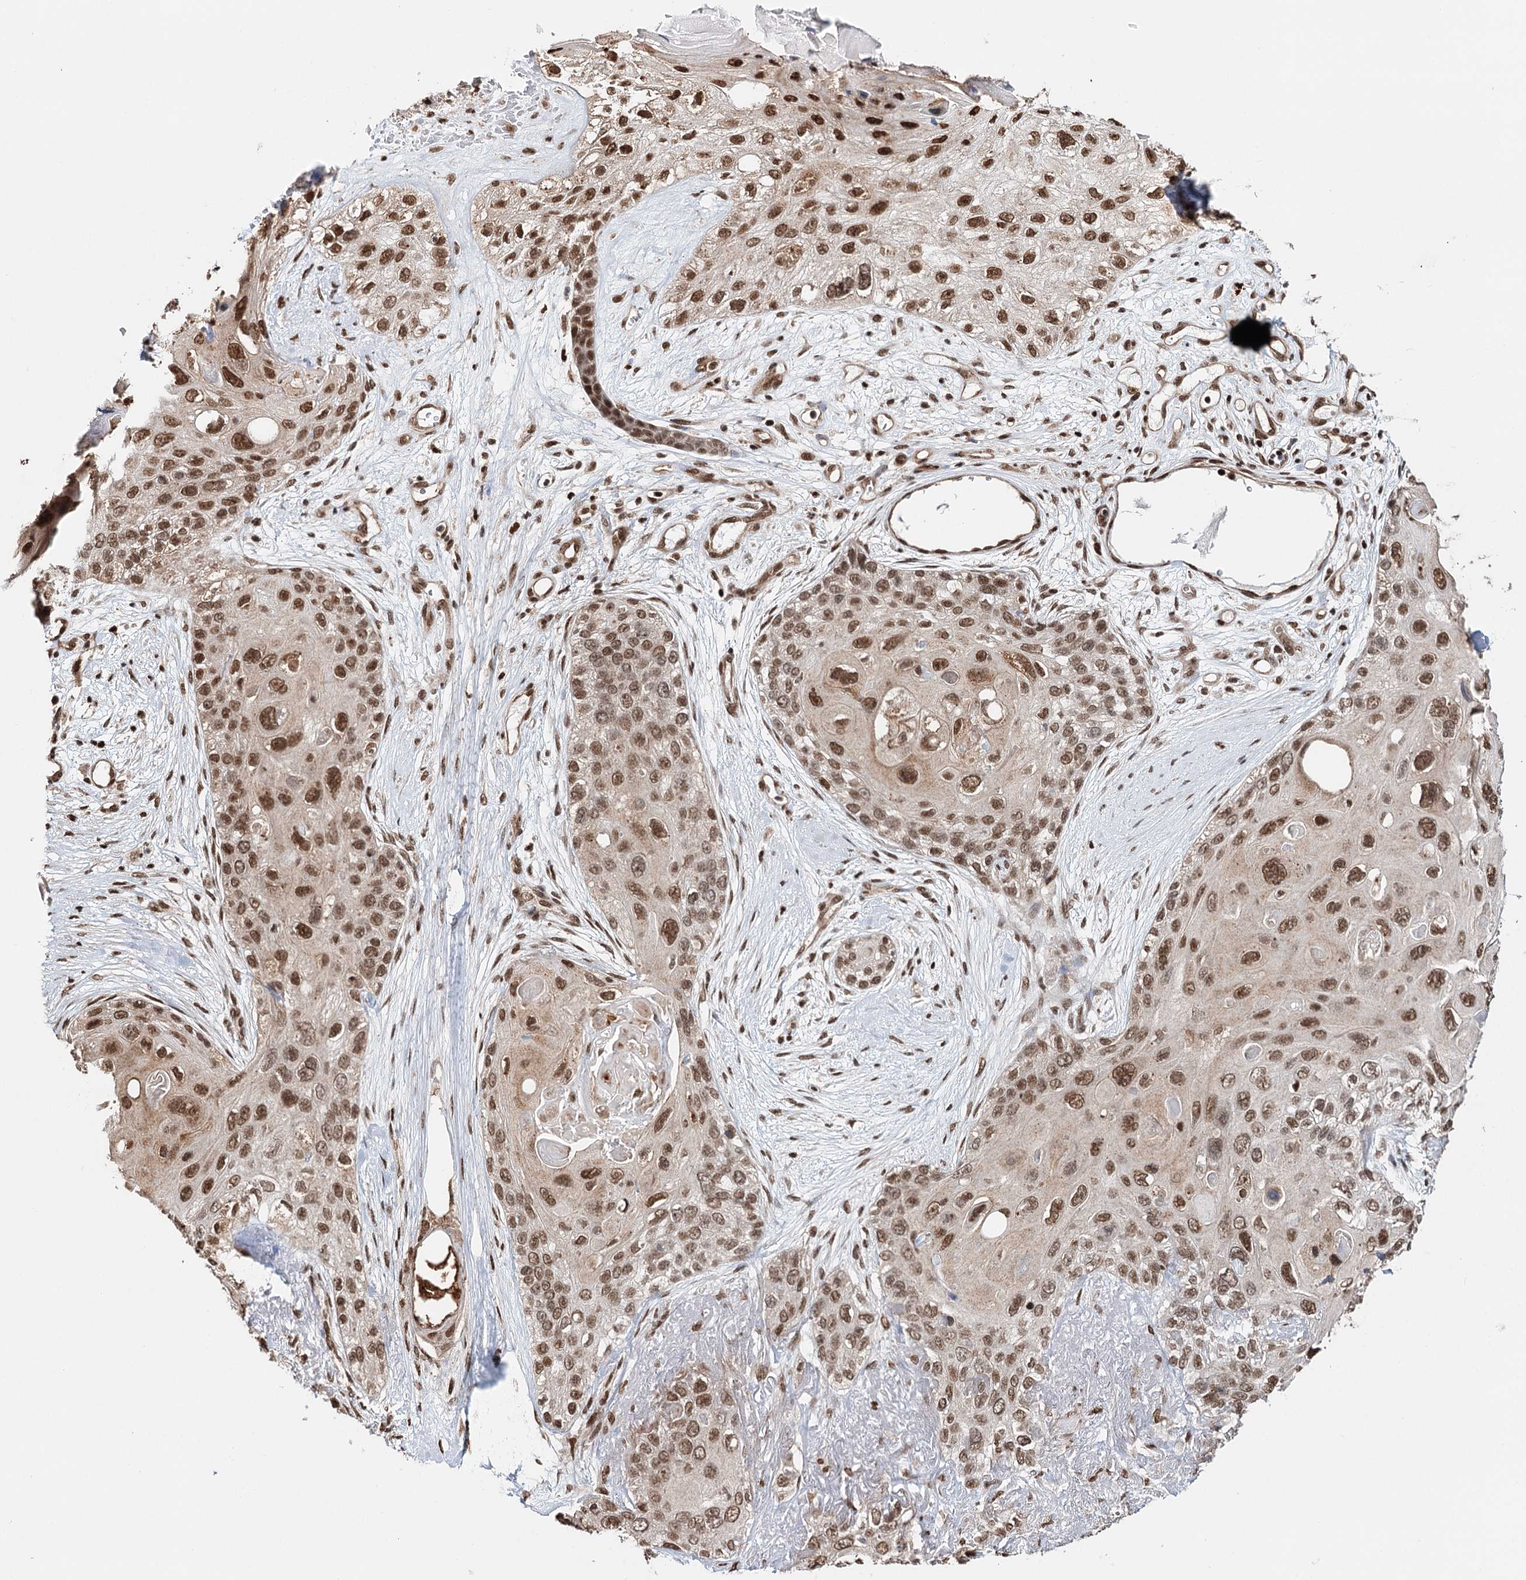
{"staining": {"intensity": "moderate", "quantity": ">75%", "location": "nuclear"}, "tissue": "skin cancer", "cell_type": "Tumor cells", "image_type": "cancer", "snomed": [{"axis": "morphology", "description": "Normal tissue, NOS"}, {"axis": "morphology", "description": "Squamous cell carcinoma, NOS"}, {"axis": "topography", "description": "Skin"}], "caption": "Approximately >75% of tumor cells in human squamous cell carcinoma (skin) exhibit moderate nuclear protein expression as visualized by brown immunohistochemical staining.", "gene": "RPS27A", "patient": {"sex": "male", "age": 72}}